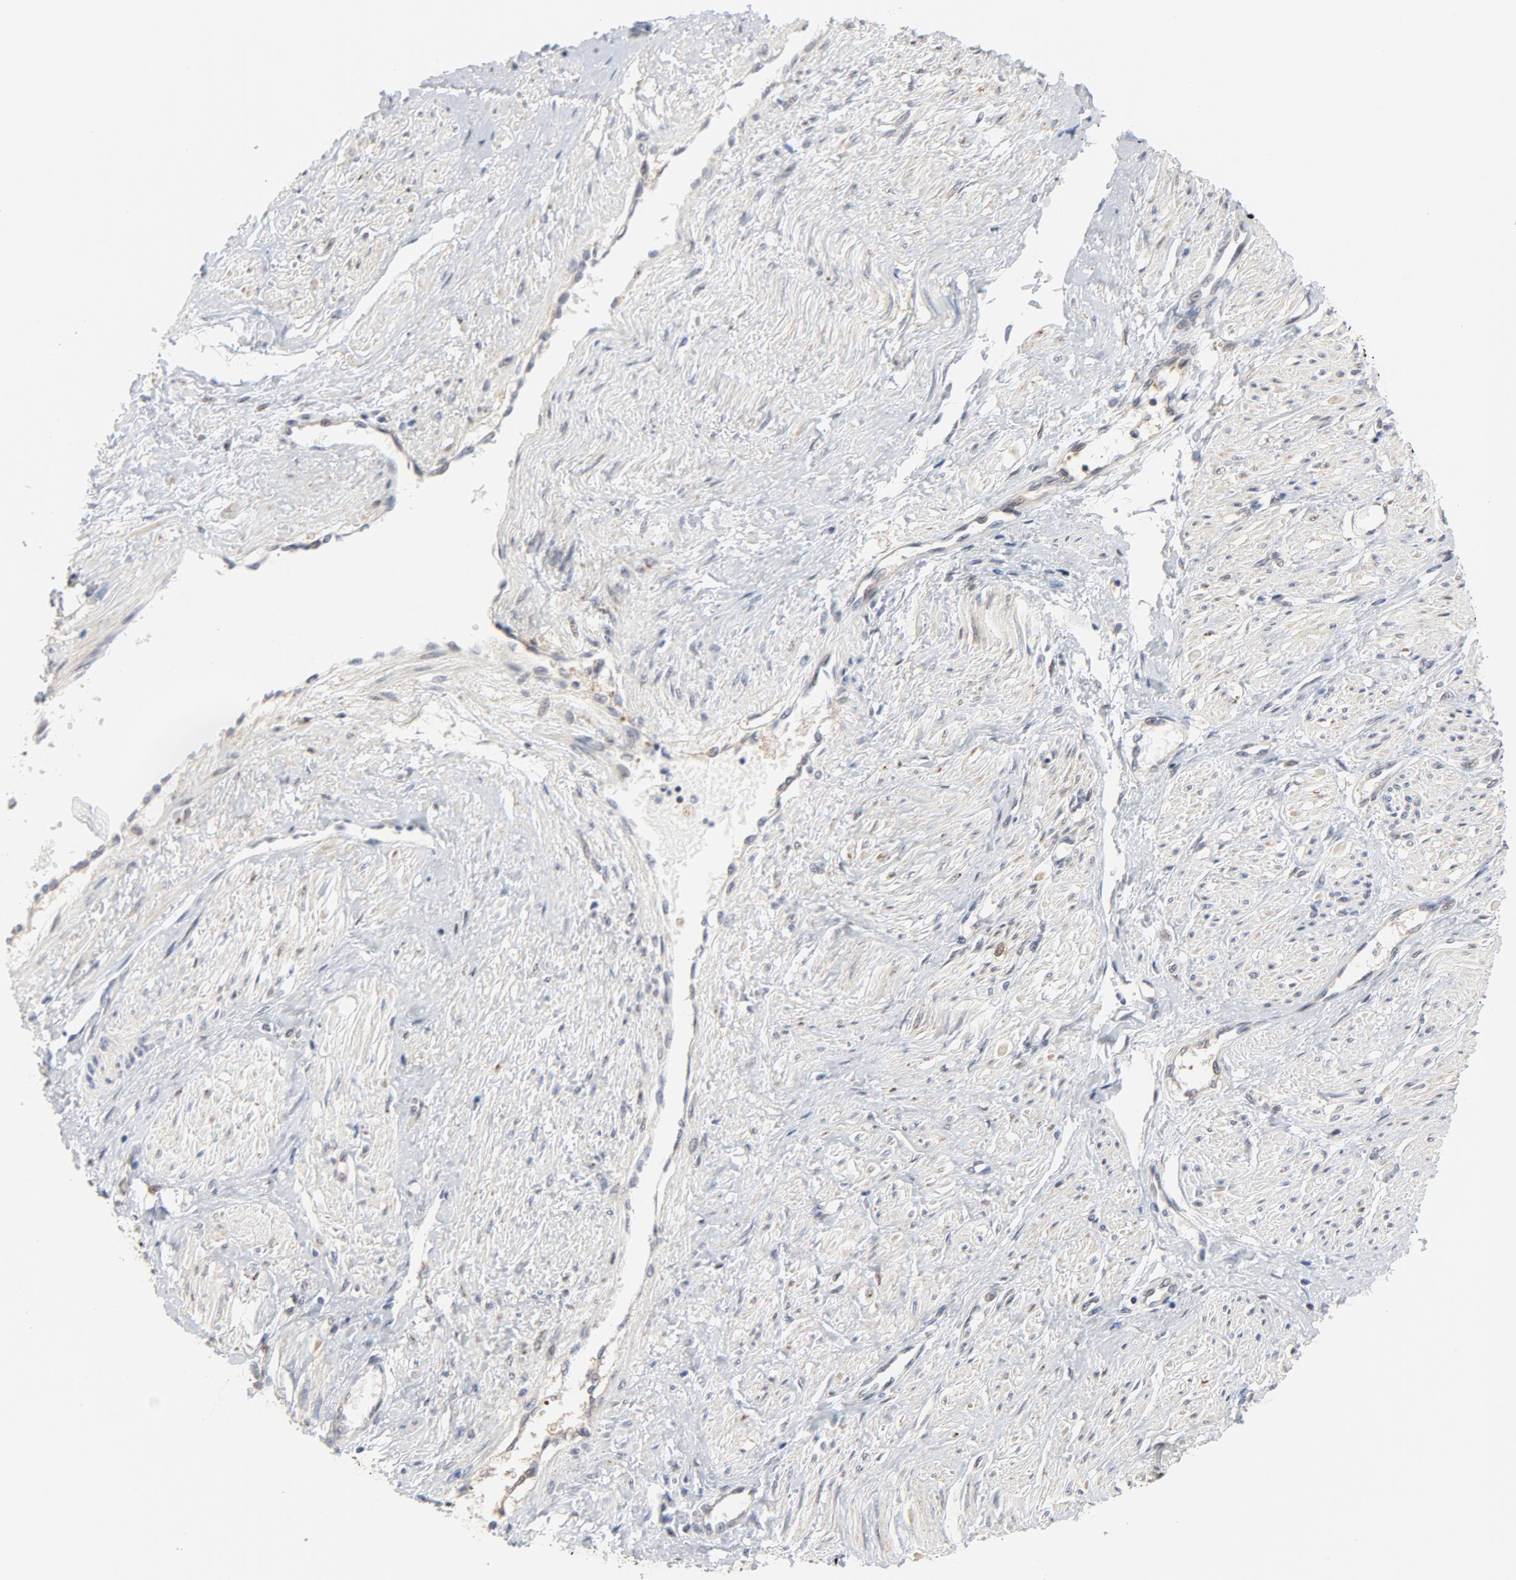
{"staining": {"intensity": "weak", "quantity": "25%-75%", "location": "cytoplasmic/membranous"}, "tissue": "smooth muscle", "cell_type": "Smooth muscle cells", "image_type": "normal", "snomed": [{"axis": "morphology", "description": "Normal tissue, NOS"}, {"axis": "topography", "description": "Smooth muscle"}, {"axis": "topography", "description": "Uterus"}], "caption": "Protein analysis of unremarkable smooth muscle displays weak cytoplasmic/membranous staining in approximately 25%-75% of smooth muscle cells.", "gene": "RAPGEF4", "patient": {"sex": "female", "age": 39}}